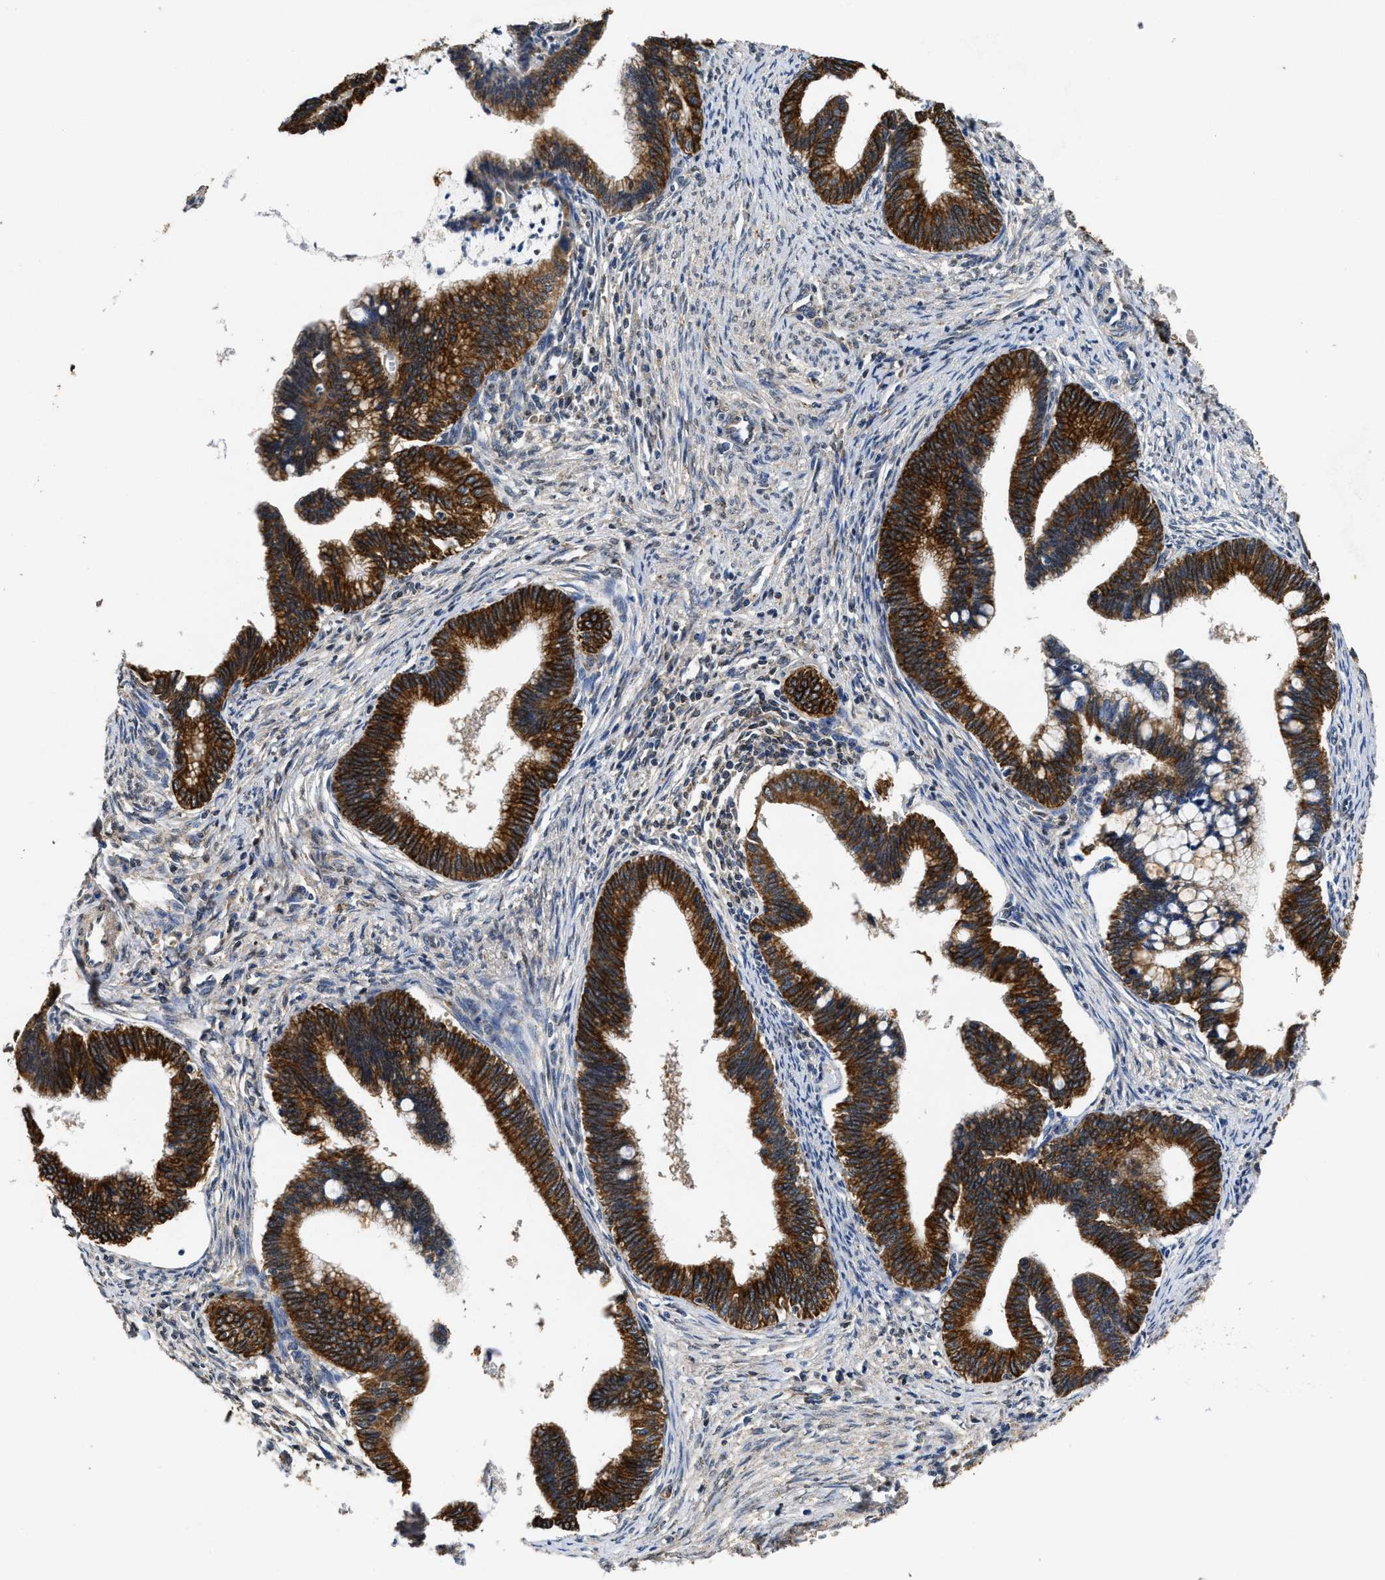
{"staining": {"intensity": "strong", "quantity": ">75%", "location": "cytoplasmic/membranous"}, "tissue": "cervical cancer", "cell_type": "Tumor cells", "image_type": "cancer", "snomed": [{"axis": "morphology", "description": "Adenocarcinoma, NOS"}, {"axis": "topography", "description": "Cervix"}], "caption": "This is an image of immunohistochemistry (IHC) staining of cervical cancer, which shows strong staining in the cytoplasmic/membranous of tumor cells.", "gene": "CTNNA1", "patient": {"sex": "female", "age": 36}}